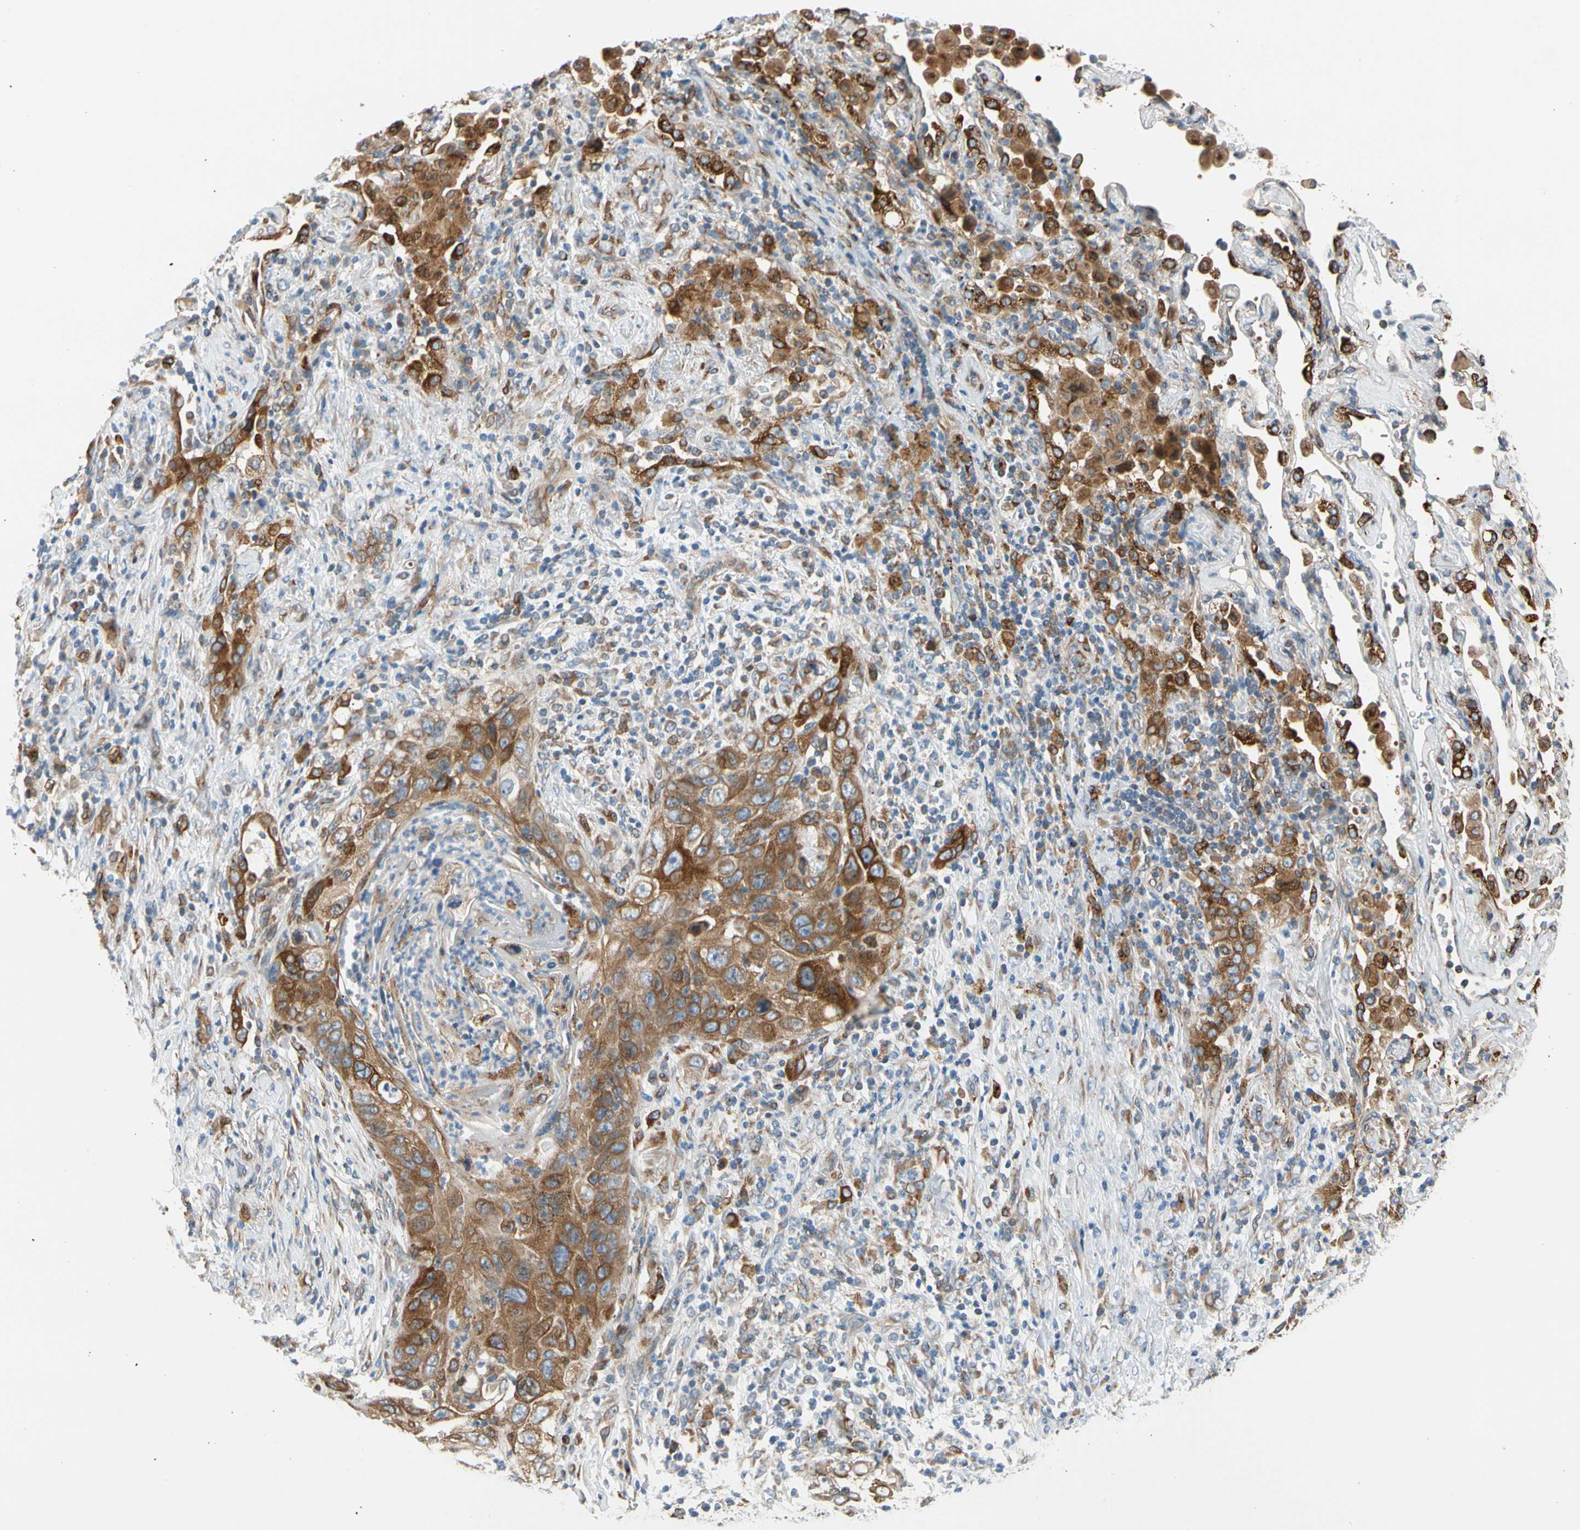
{"staining": {"intensity": "strong", "quantity": ">75%", "location": "cytoplasmic/membranous"}, "tissue": "lung cancer", "cell_type": "Tumor cells", "image_type": "cancer", "snomed": [{"axis": "morphology", "description": "Squamous cell carcinoma, NOS"}, {"axis": "topography", "description": "Lung"}], "caption": "This is a histology image of immunohistochemistry (IHC) staining of squamous cell carcinoma (lung), which shows strong staining in the cytoplasmic/membranous of tumor cells.", "gene": "NUCB1", "patient": {"sex": "female", "age": 67}}